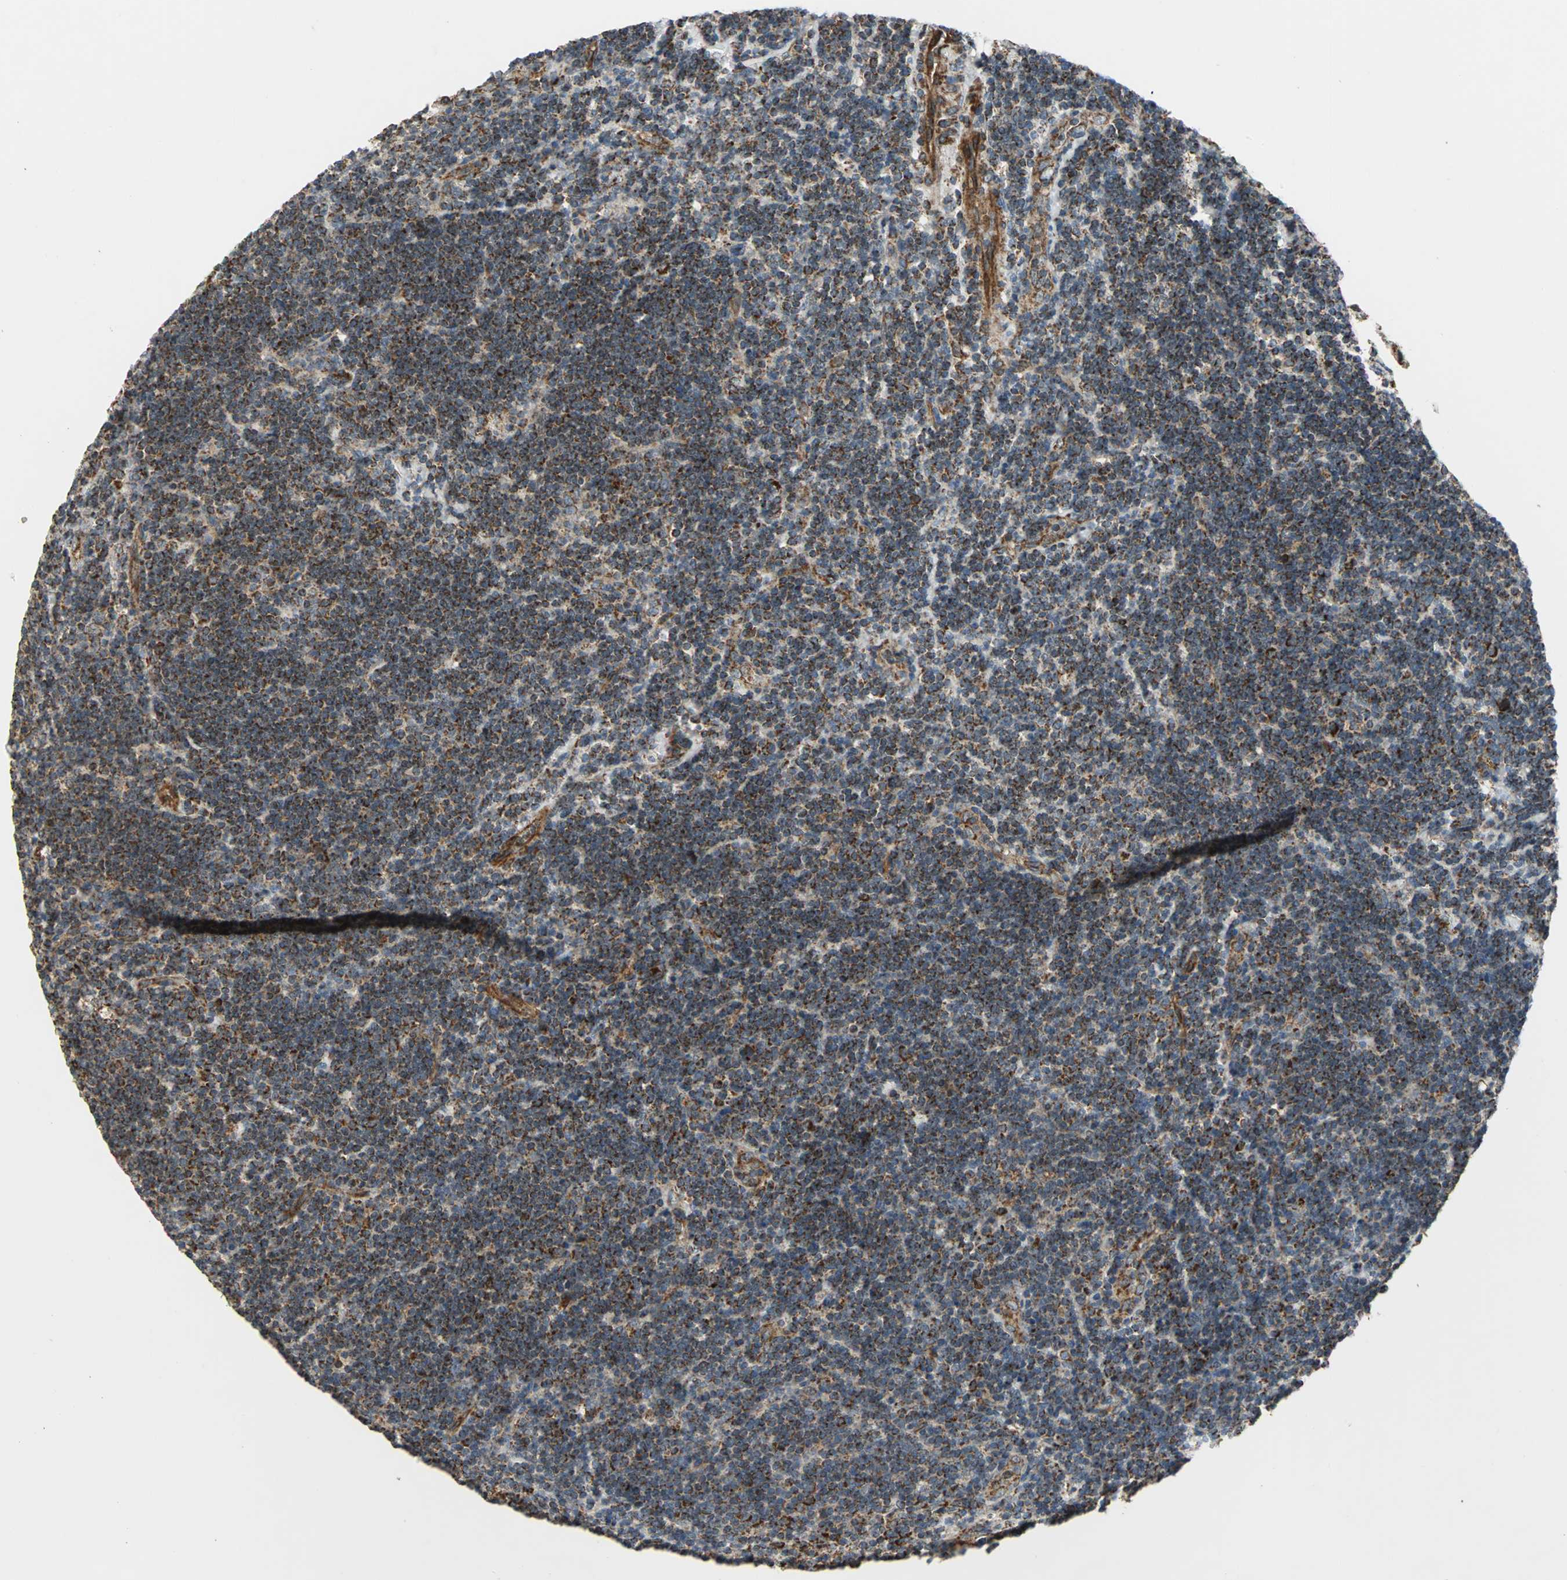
{"staining": {"intensity": "strong", "quantity": ">75%", "location": "cytoplasmic/membranous"}, "tissue": "lymphoma", "cell_type": "Tumor cells", "image_type": "cancer", "snomed": [{"axis": "morphology", "description": "Malignant lymphoma, non-Hodgkin's type, Low grade"}, {"axis": "topography", "description": "Lymph node"}], "caption": "Immunohistochemical staining of human lymphoma demonstrates high levels of strong cytoplasmic/membranous protein expression in approximately >75% of tumor cells. Immunohistochemistry (ihc) stains the protein in brown and the nuclei are stained blue.", "gene": "MRPS22", "patient": {"sex": "male", "age": 70}}